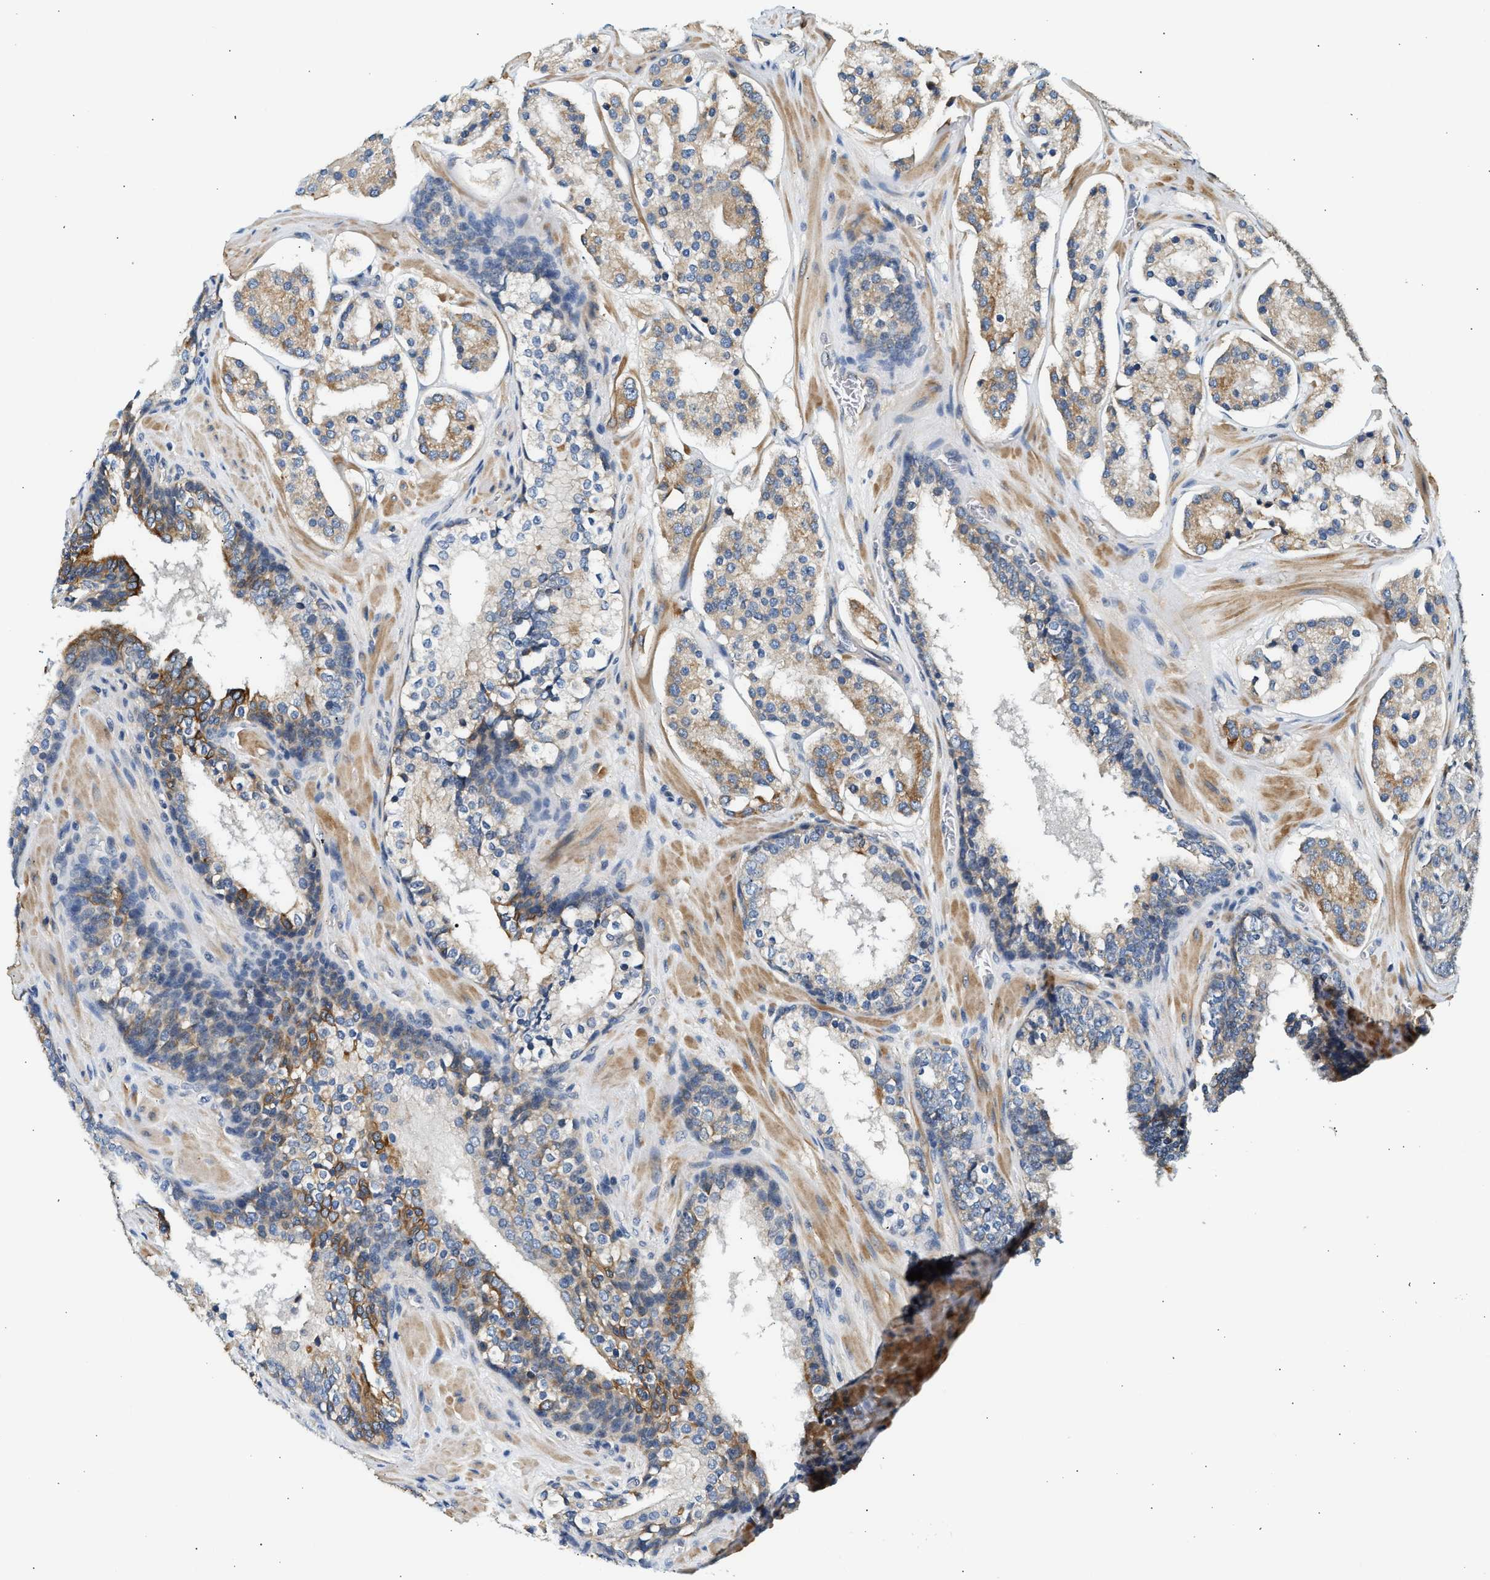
{"staining": {"intensity": "moderate", "quantity": "<25%", "location": "cytoplasmic/membranous"}, "tissue": "prostate cancer", "cell_type": "Tumor cells", "image_type": "cancer", "snomed": [{"axis": "morphology", "description": "Adenocarcinoma, High grade"}, {"axis": "topography", "description": "Prostate"}], "caption": "About <25% of tumor cells in prostate cancer exhibit moderate cytoplasmic/membranous protein staining as visualized by brown immunohistochemical staining.", "gene": "WDR31", "patient": {"sex": "male", "age": 60}}